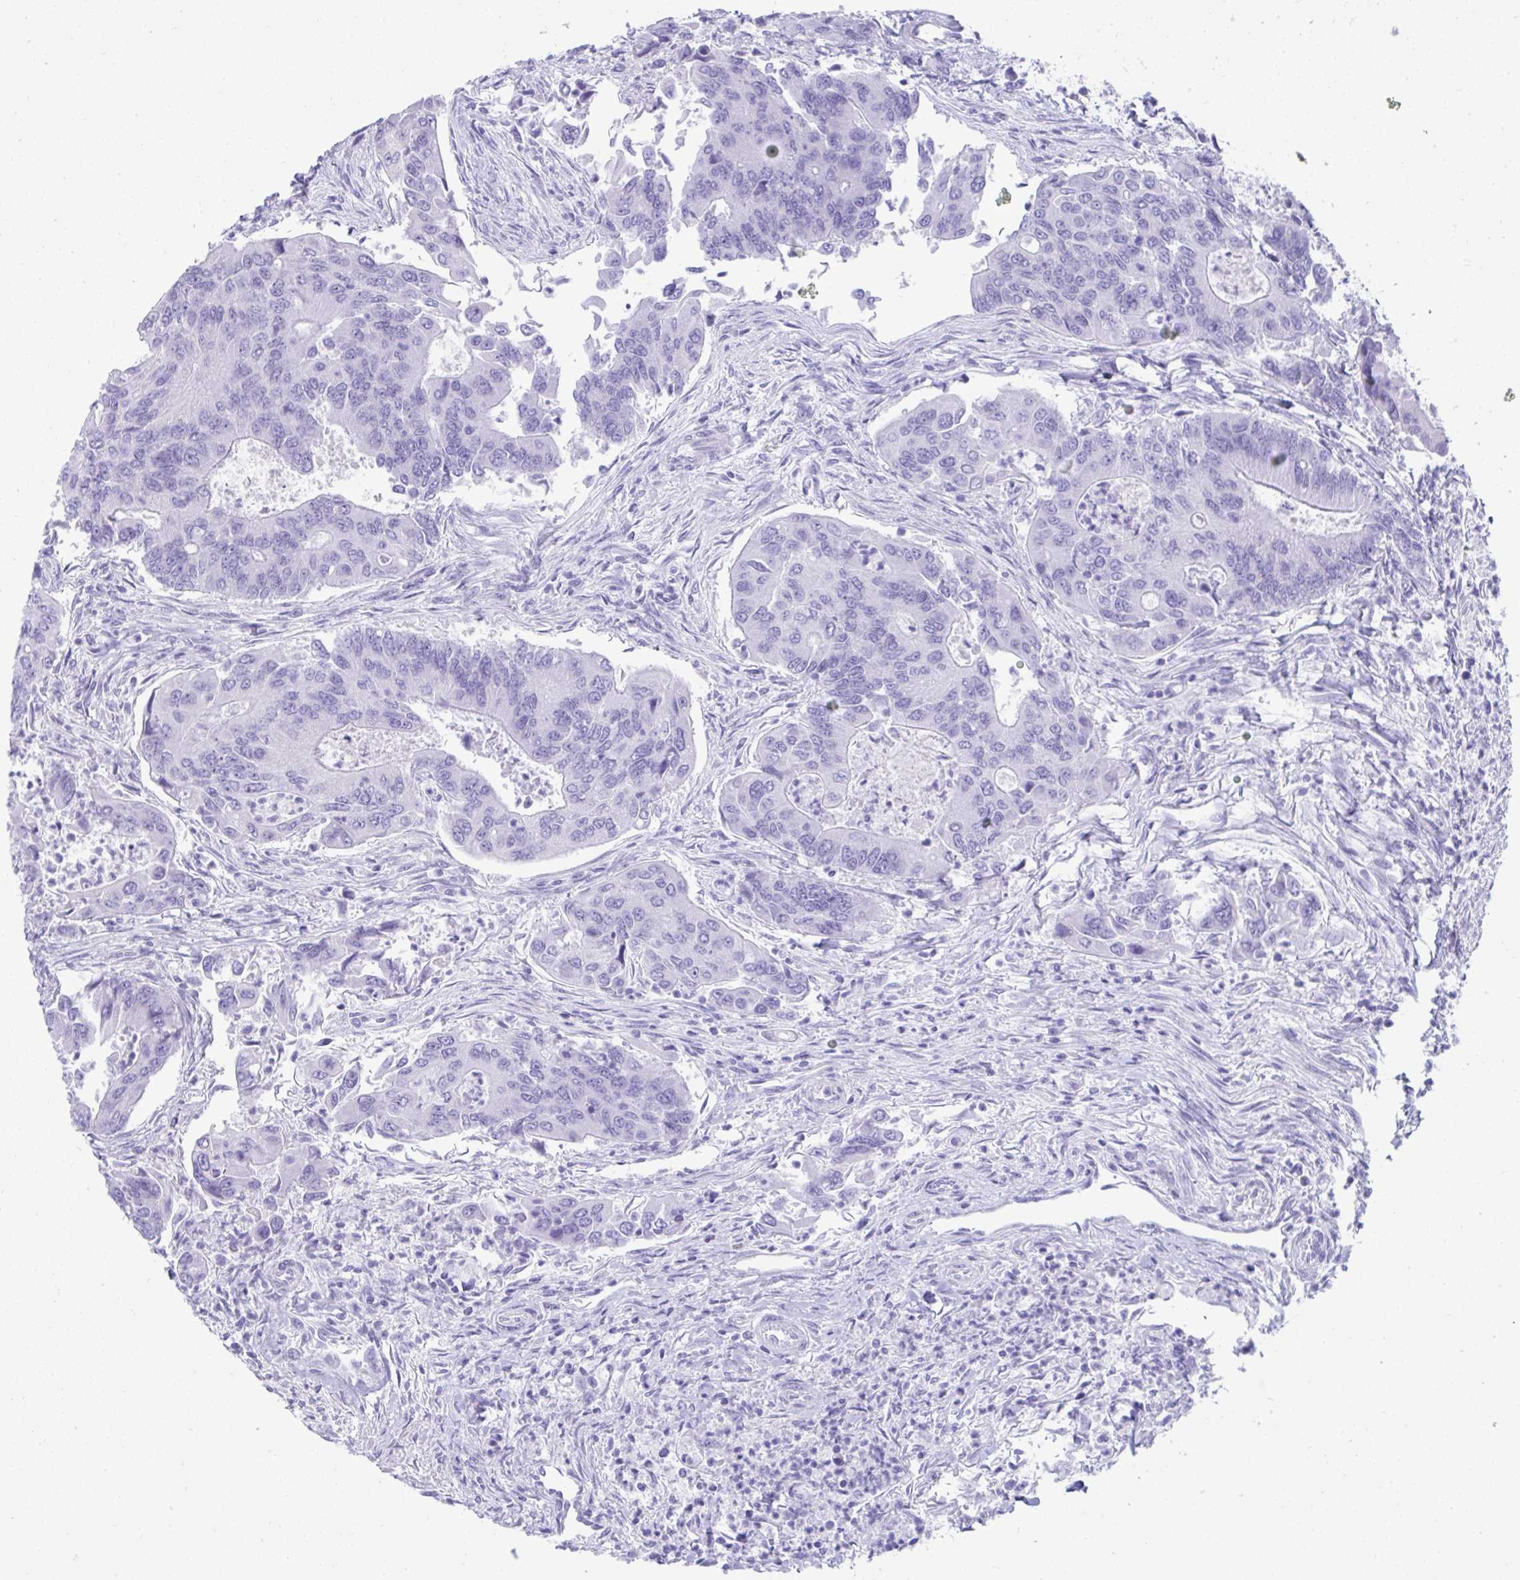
{"staining": {"intensity": "negative", "quantity": "none", "location": "none"}, "tissue": "colorectal cancer", "cell_type": "Tumor cells", "image_type": "cancer", "snomed": [{"axis": "morphology", "description": "Adenocarcinoma, NOS"}, {"axis": "topography", "description": "Colon"}], "caption": "This is an IHC photomicrograph of colorectal cancer. There is no positivity in tumor cells.", "gene": "PSCA", "patient": {"sex": "female", "age": 67}}